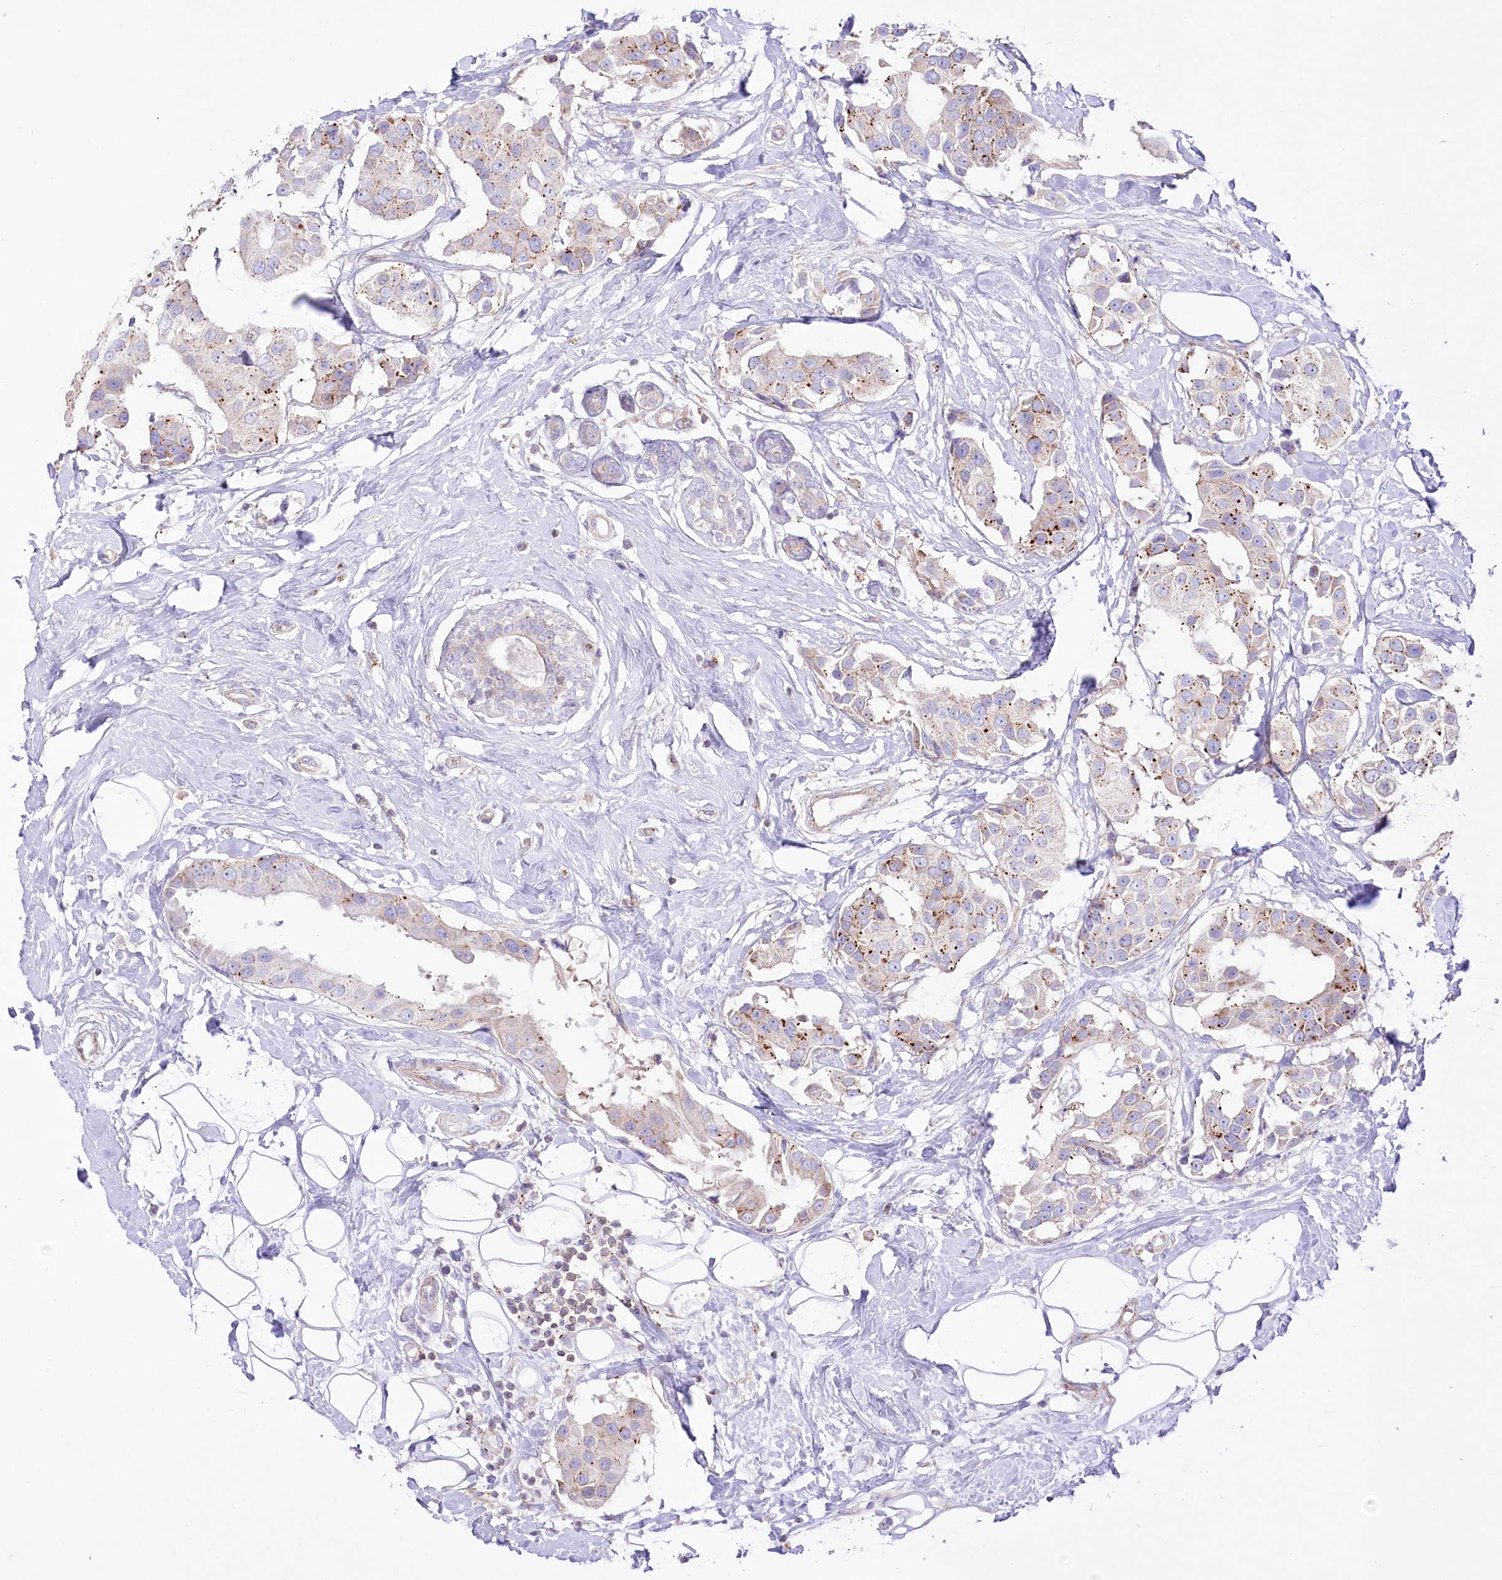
{"staining": {"intensity": "strong", "quantity": "25%-75%", "location": "cytoplasmic/membranous"}, "tissue": "breast cancer", "cell_type": "Tumor cells", "image_type": "cancer", "snomed": [{"axis": "morphology", "description": "Normal tissue, NOS"}, {"axis": "morphology", "description": "Duct carcinoma"}, {"axis": "topography", "description": "Breast"}], "caption": "High-magnification brightfield microscopy of breast cancer stained with DAB (3,3'-diaminobenzidine) (brown) and counterstained with hematoxylin (blue). tumor cells exhibit strong cytoplasmic/membranous expression is appreciated in about25%-75% of cells.", "gene": "FAM216A", "patient": {"sex": "female", "age": 39}}